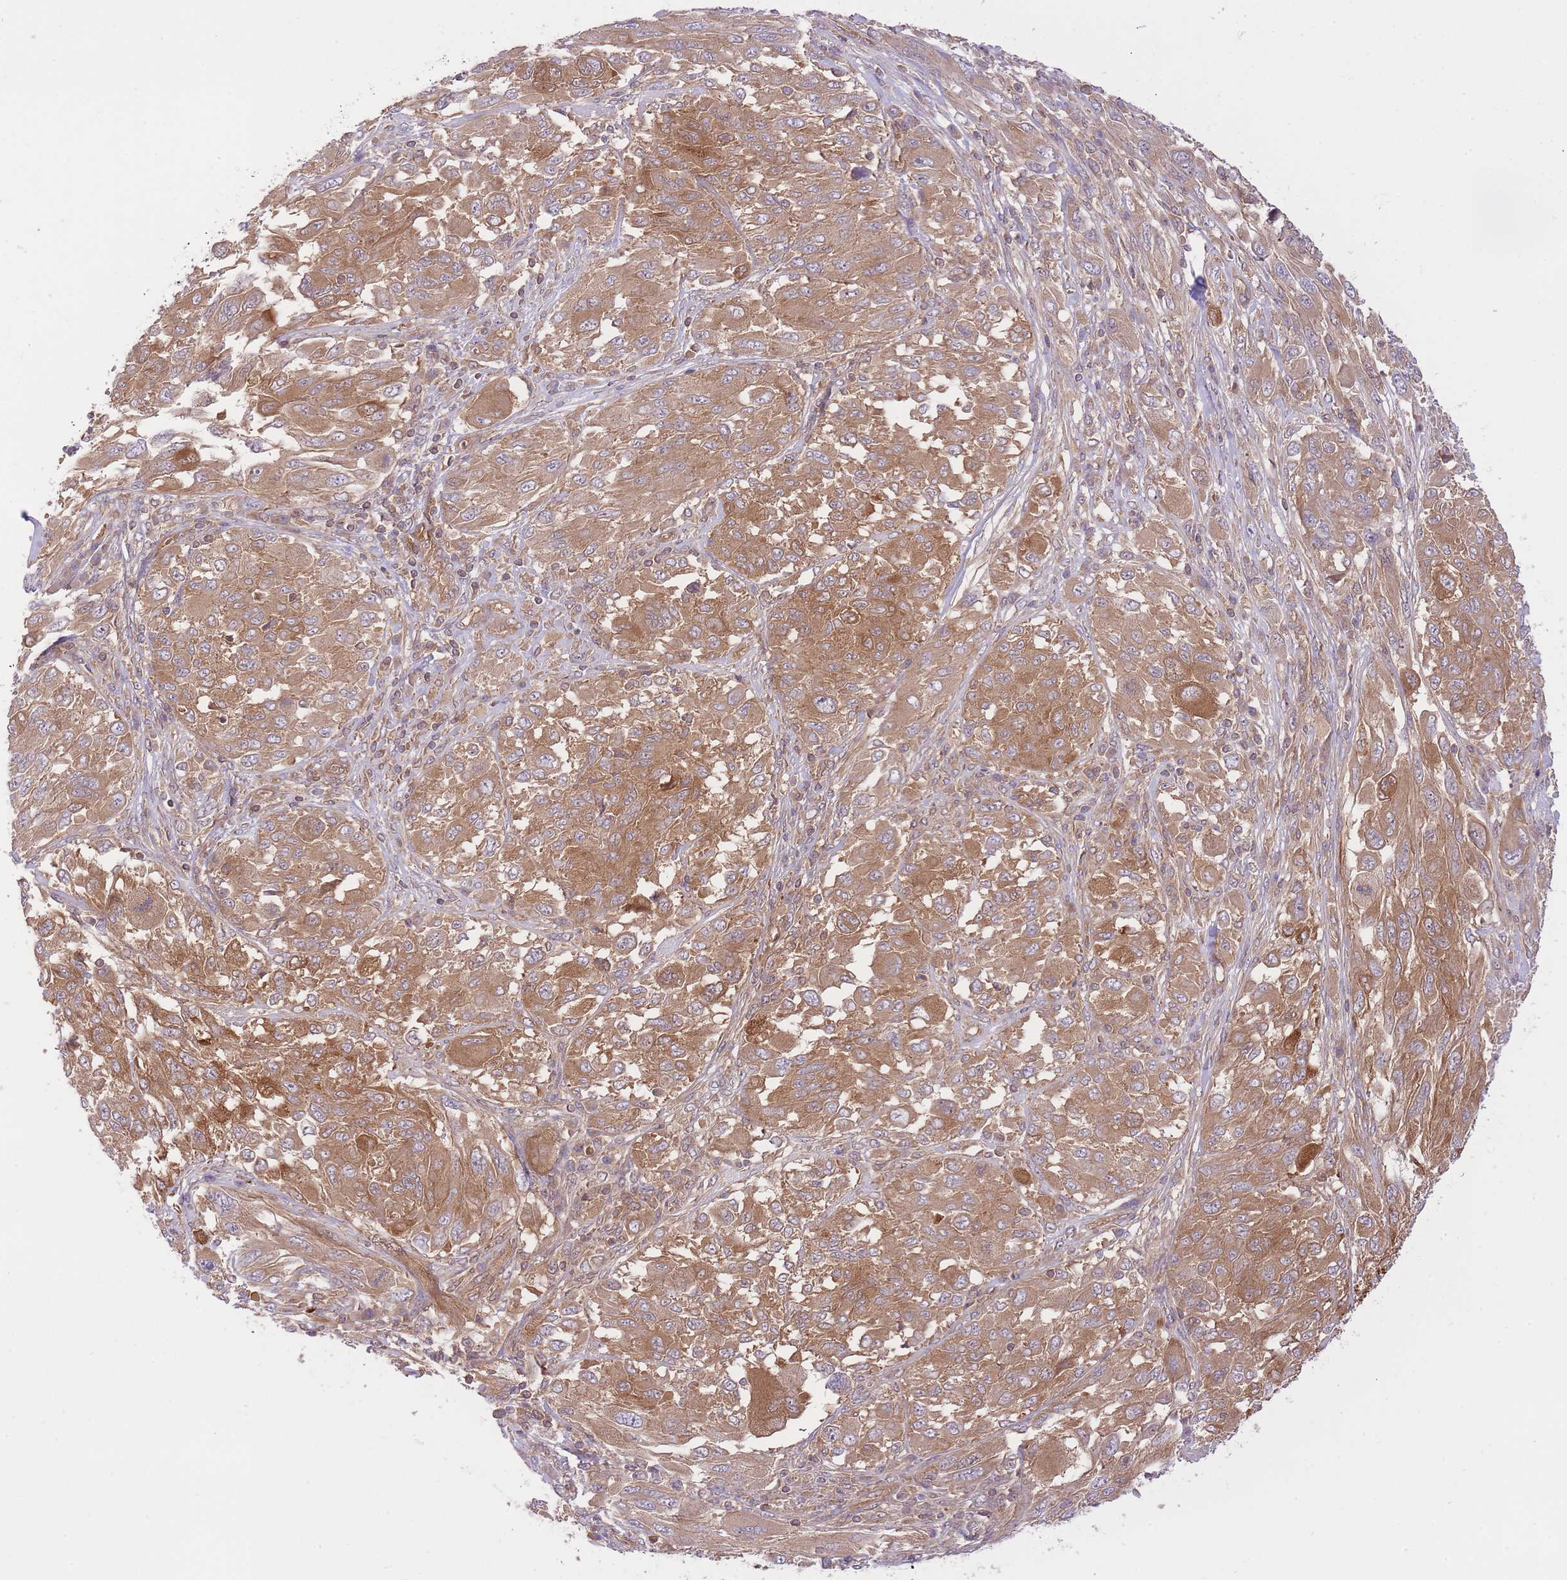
{"staining": {"intensity": "moderate", "quantity": ">75%", "location": "cytoplasmic/membranous"}, "tissue": "melanoma", "cell_type": "Tumor cells", "image_type": "cancer", "snomed": [{"axis": "morphology", "description": "Malignant melanoma, NOS"}, {"axis": "topography", "description": "Skin"}], "caption": "Protein expression by immunohistochemistry shows moderate cytoplasmic/membranous positivity in approximately >75% of tumor cells in malignant melanoma.", "gene": "PREP", "patient": {"sex": "female", "age": 91}}